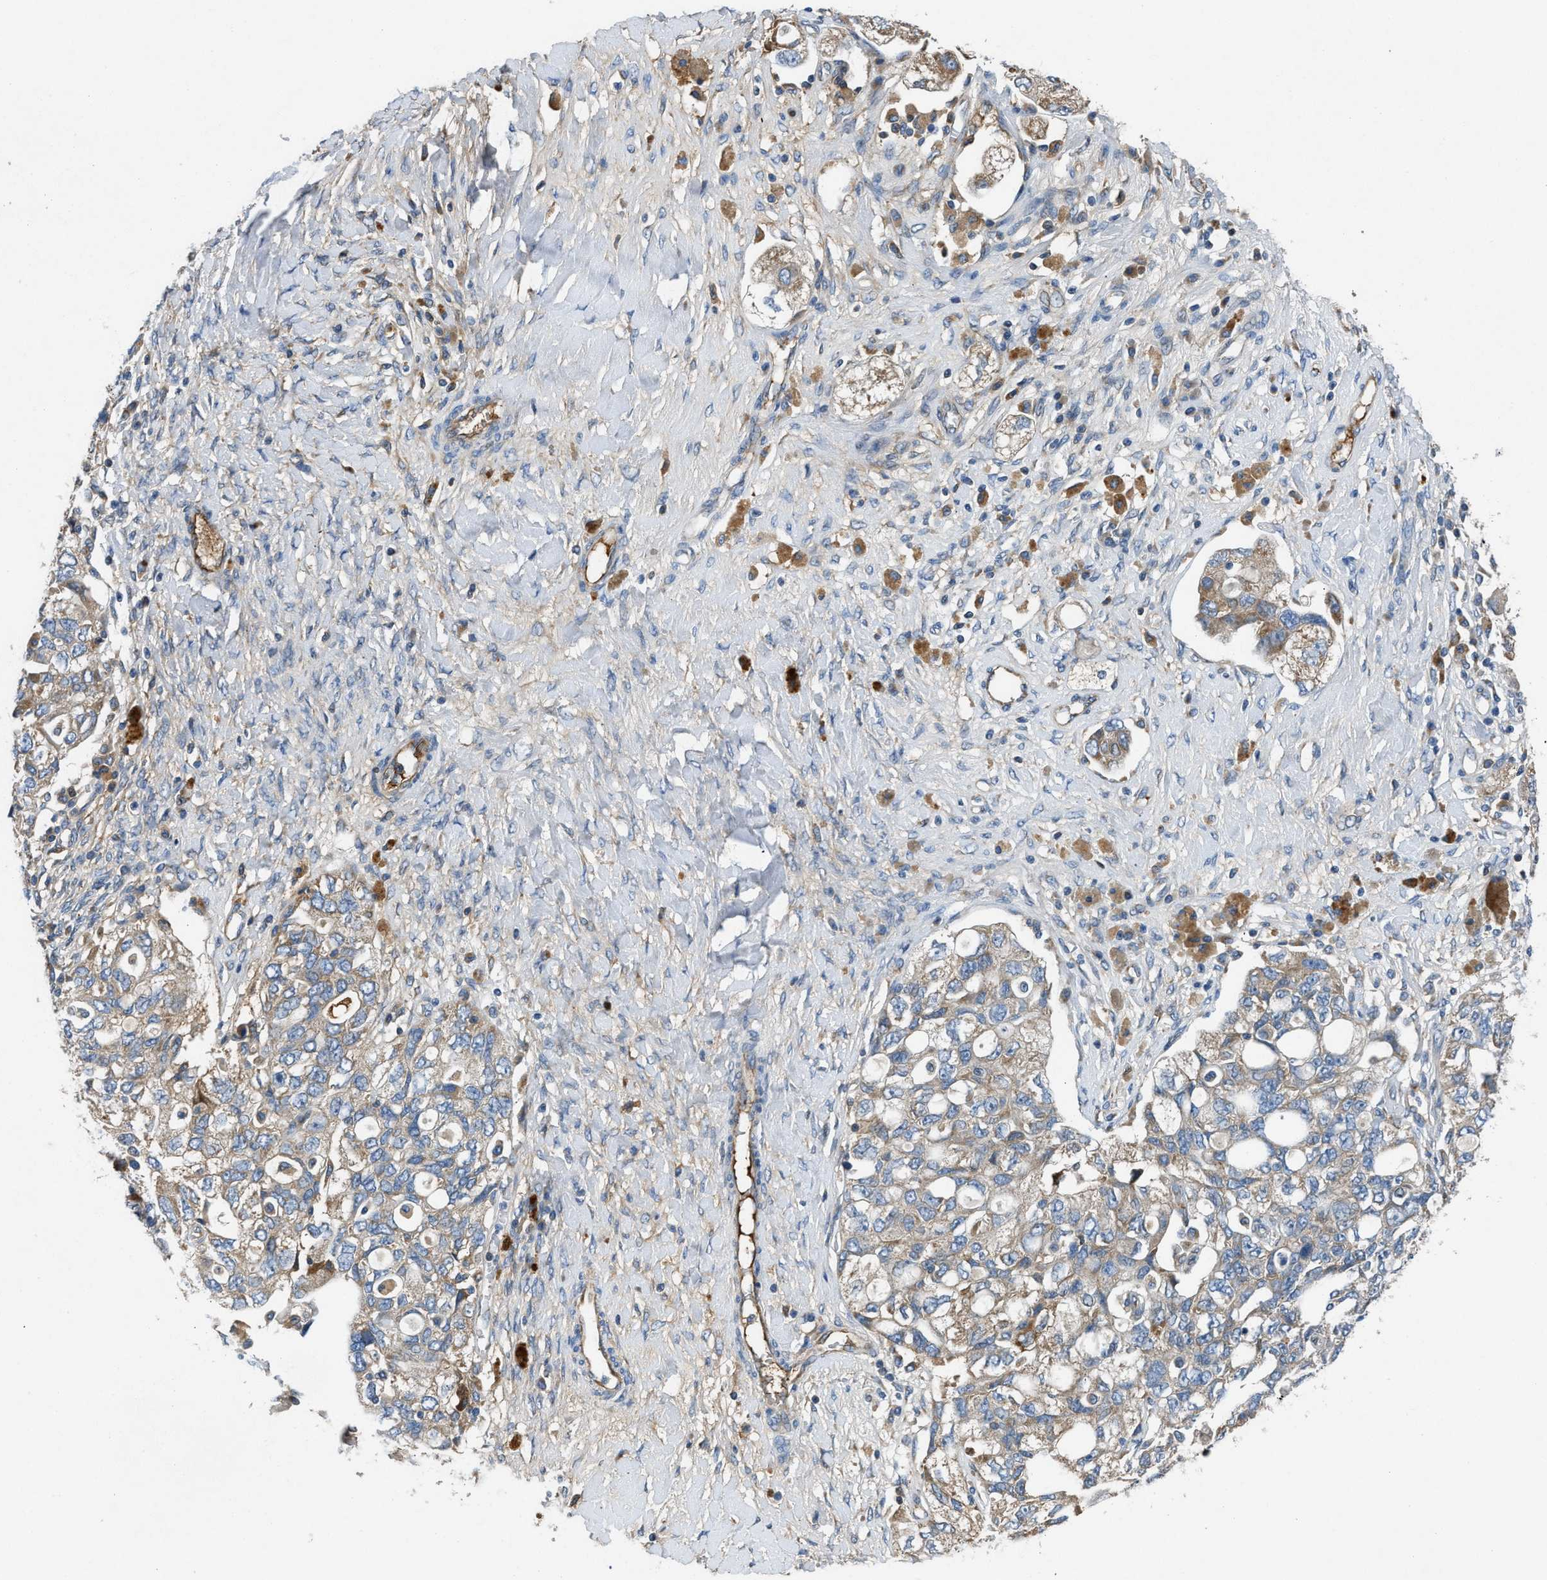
{"staining": {"intensity": "moderate", "quantity": ">75%", "location": "cytoplasmic/membranous"}, "tissue": "ovarian cancer", "cell_type": "Tumor cells", "image_type": "cancer", "snomed": [{"axis": "morphology", "description": "Carcinoma, NOS"}, {"axis": "morphology", "description": "Cystadenocarcinoma, serous, NOS"}, {"axis": "topography", "description": "Ovary"}], "caption": "About >75% of tumor cells in human carcinoma (ovarian) reveal moderate cytoplasmic/membranous protein positivity as visualized by brown immunohistochemical staining.", "gene": "GGCX", "patient": {"sex": "female", "age": 69}}